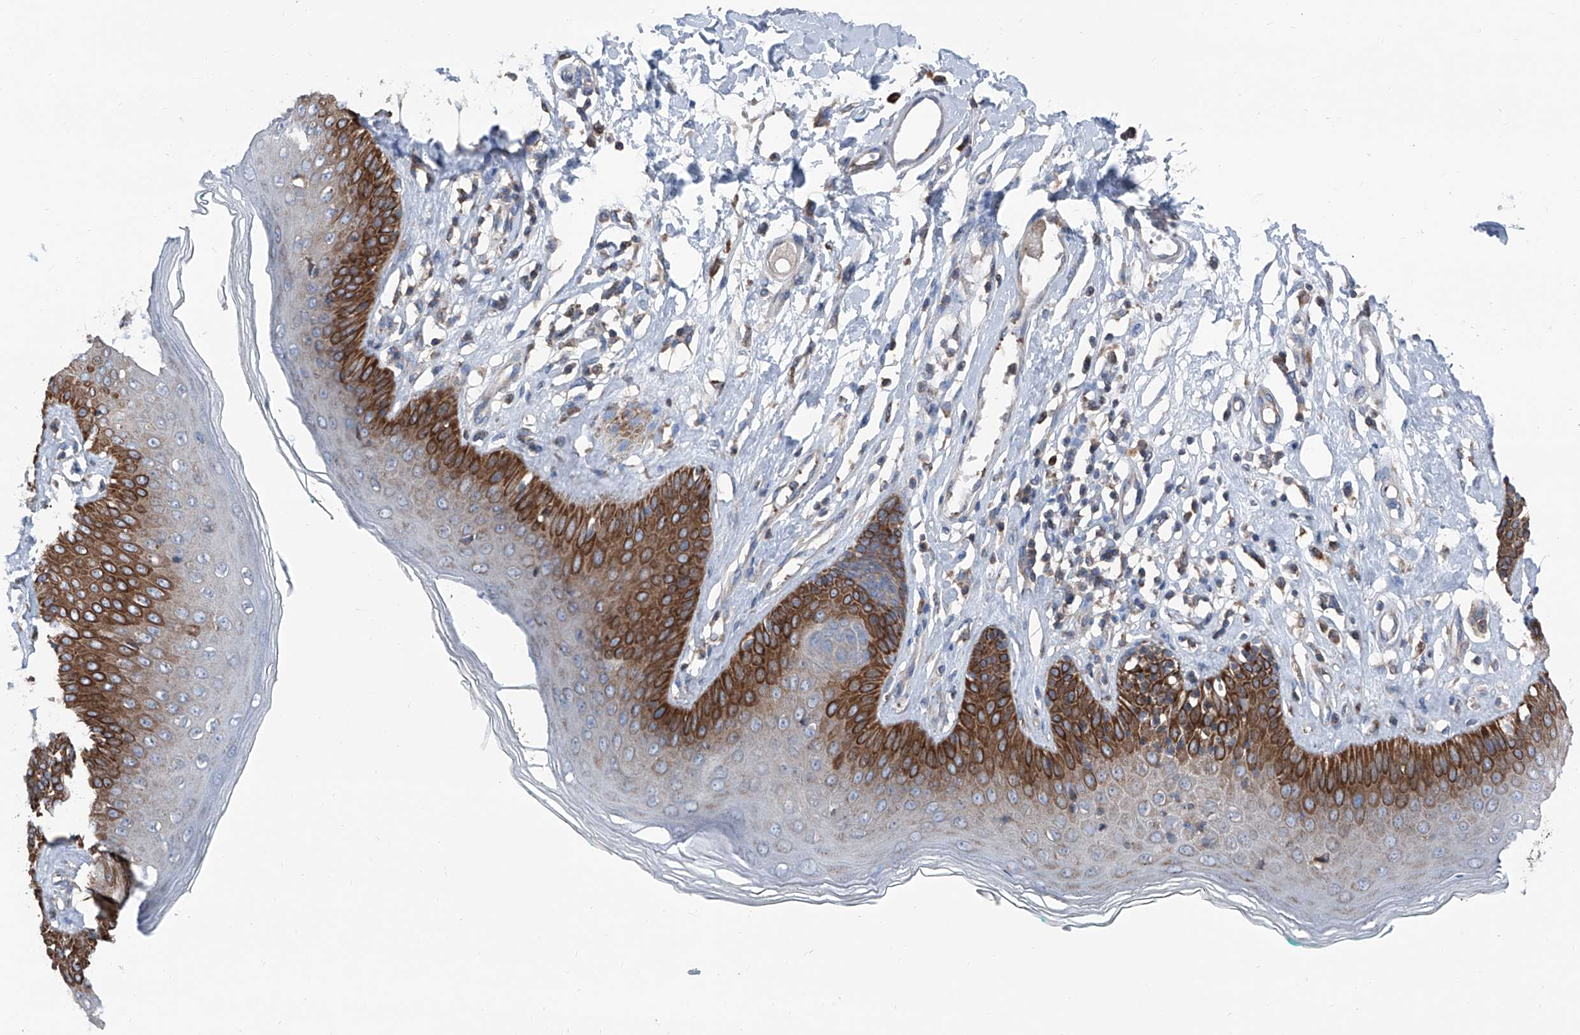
{"staining": {"intensity": "strong", "quantity": "25%-75%", "location": "cytoplasmic/membranous"}, "tissue": "skin", "cell_type": "Epidermal cells", "image_type": "normal", "snomed": [{"axis": "morphology", "description": "Normal tissue, NOS"}, {"axis": "morphology", "description": "Squamous cell carcinoma, NOS"}, {"axis": "topography", "description": "Vulva"}], "caption": "Protein expression by immunohistochemistry (IHC) displays strong cytoplasmic/membranous expression in about 25%-75% of epidermal cells in unremarkable skin.", "gene": "GPAT3", "patient": {"sex": "female", "age": 85}}